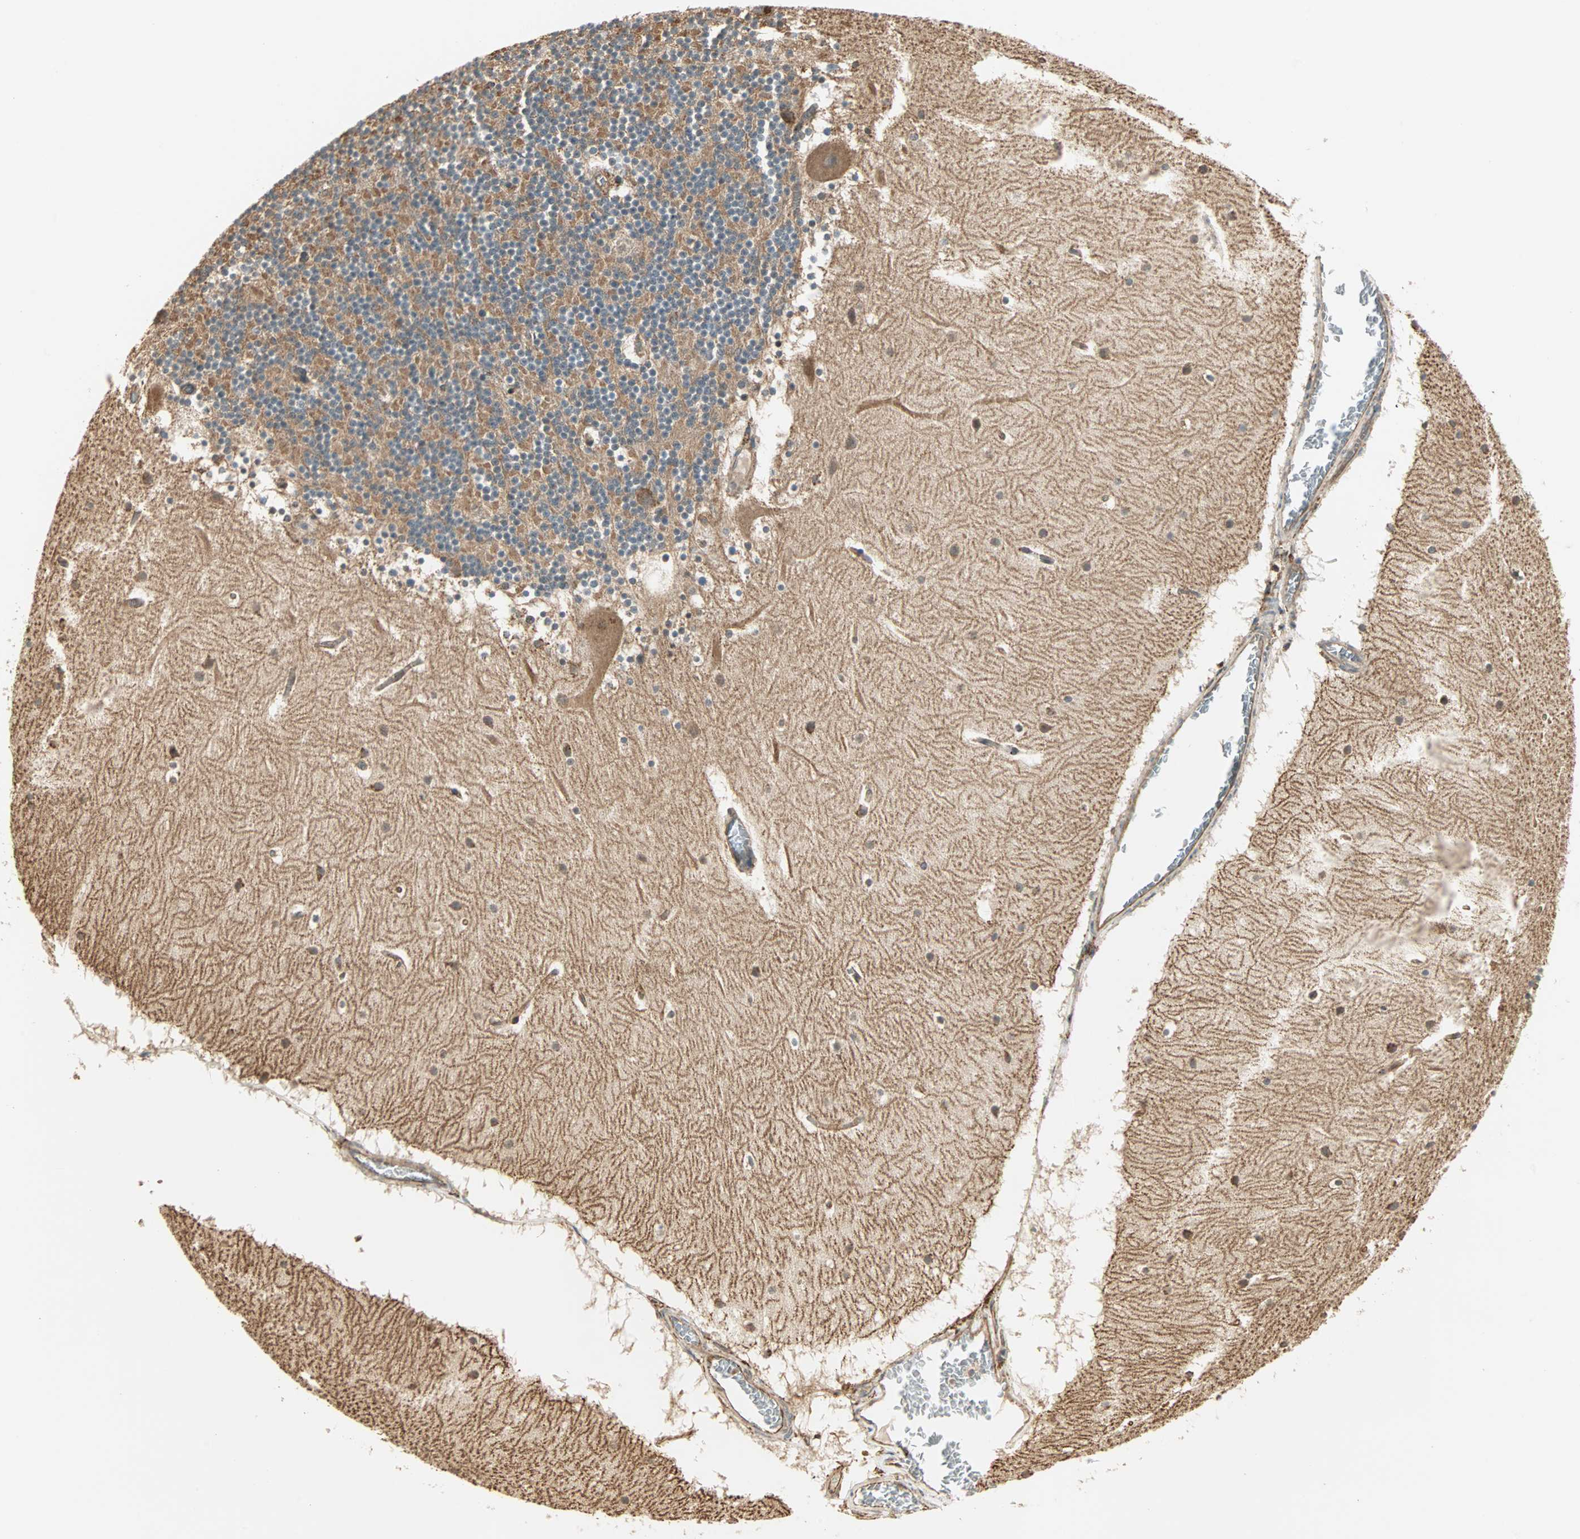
{"staining": {"intensity": "moderate", "quantity": "25%-75%", "location": "cytoplasmic/membranous"}, "tissue": "cerebellum", "cell_type": "Cells in granular layer", "image_type": "normal", "snomed": [{"axis": "morphology", "description": "Normal tissue, NOS"}, {"axis": "topography", "description": "Cerebellum"}], "caption": "Cerebellum stained with immunohistochemistry (IHC) demonstrates moderate cytoplasmic/membranous expression in approximately 25%-75% of cells in granular layer. The staining is performed using DAB brown chromogen to label protein expression. The nuclei are counter-stained blue using hematoxylin.", "gene": "P4HA1", "patient": {"sex": "male", "age": 45}}